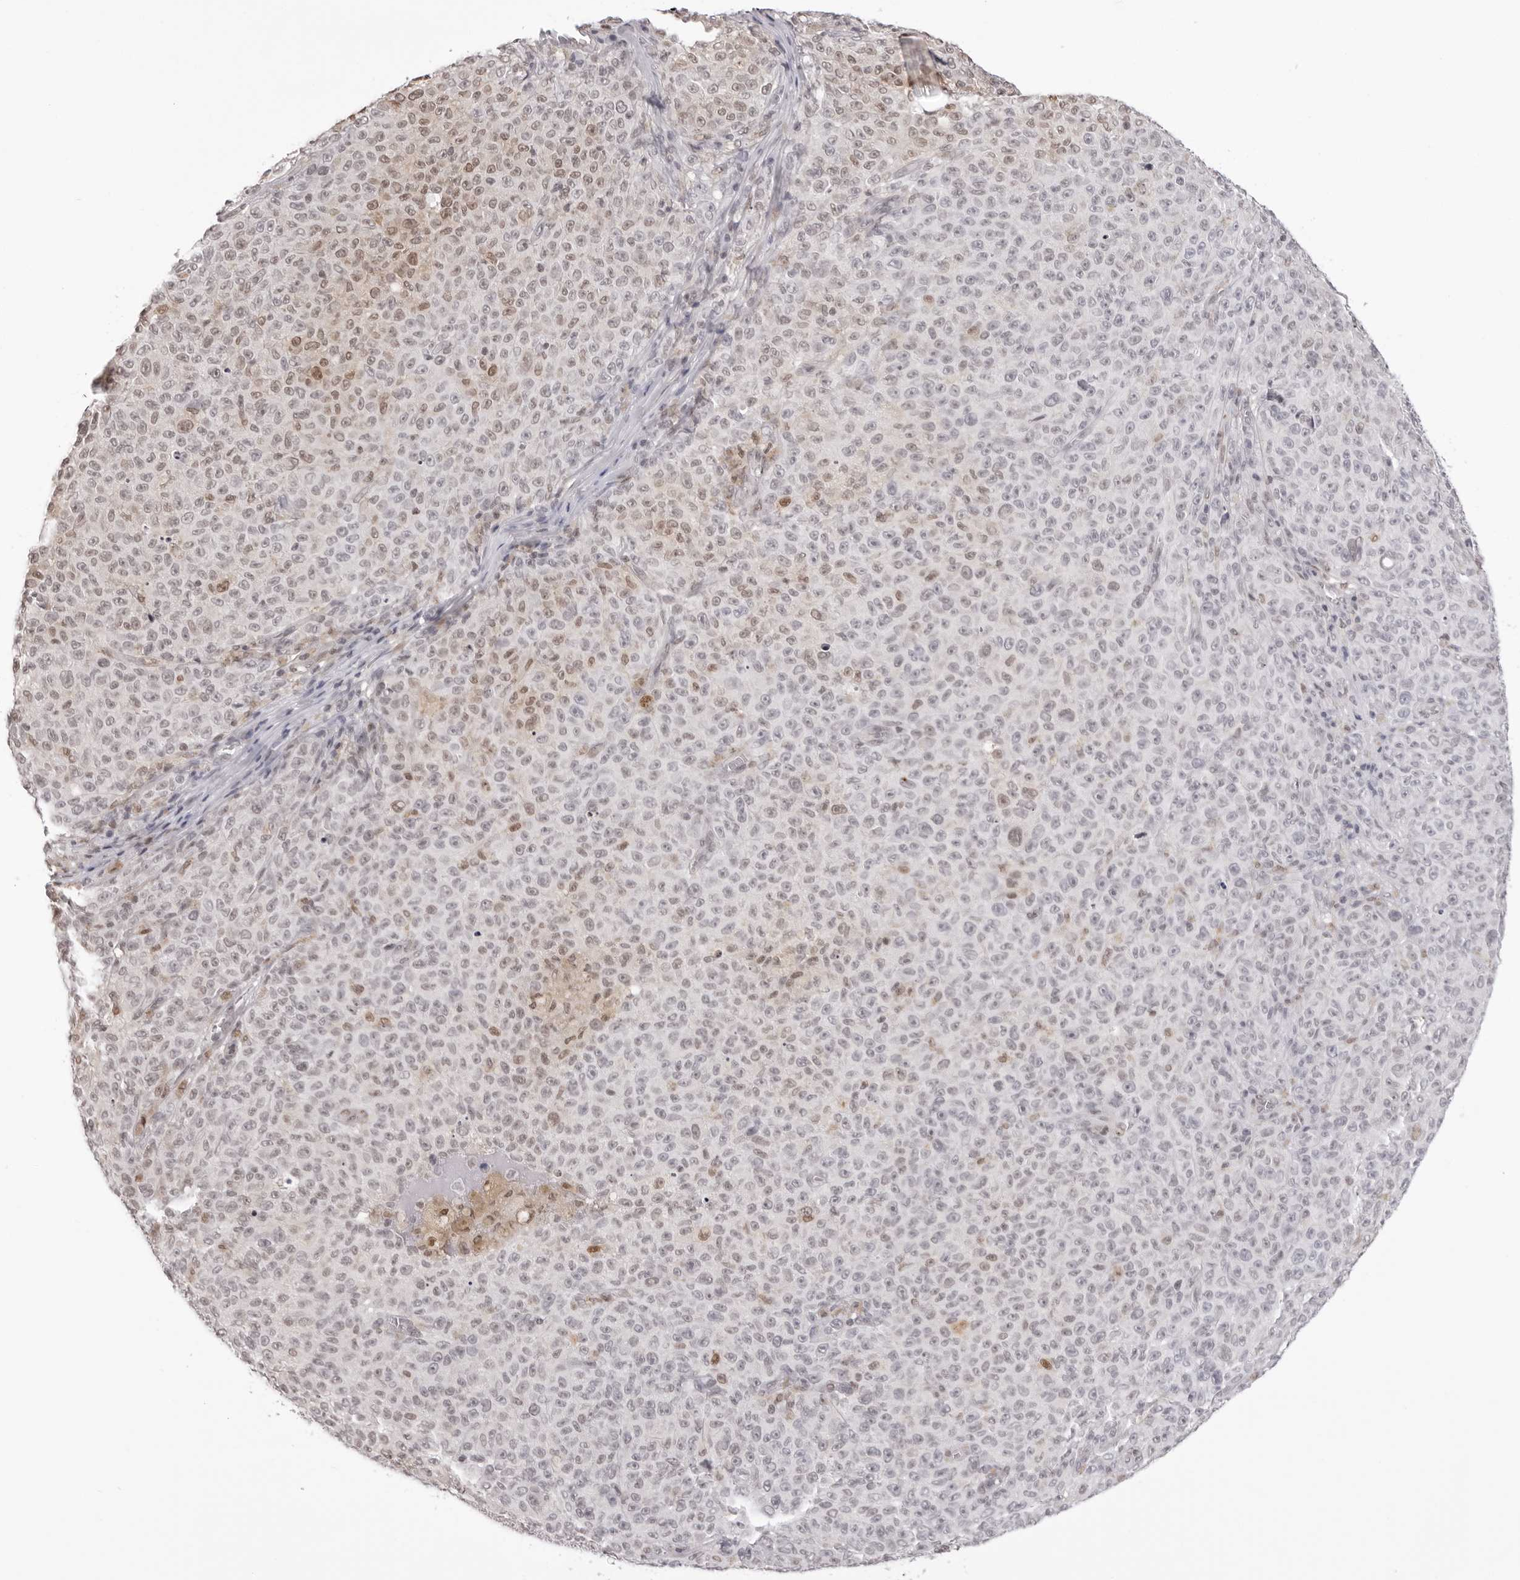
{"staining": {"intensity": "weak", "quantity": "<25%", "location": "nuclear"}, "tissue": "melanoma", "cell_type": "Tumor cells", "image_type": "cancer", "snomed": [{"axis": "morphology", "description": "Malignant melanoma, NOS"}, {"axis": "topography", "description": "Skin"}], "caption": "This is an immunohistochemistry (IHC) histopathology image of human melanoma. There is no staining in tumor cells.", "gene": "HSPA4", "patient": {"sex": "female", "age": 82}}